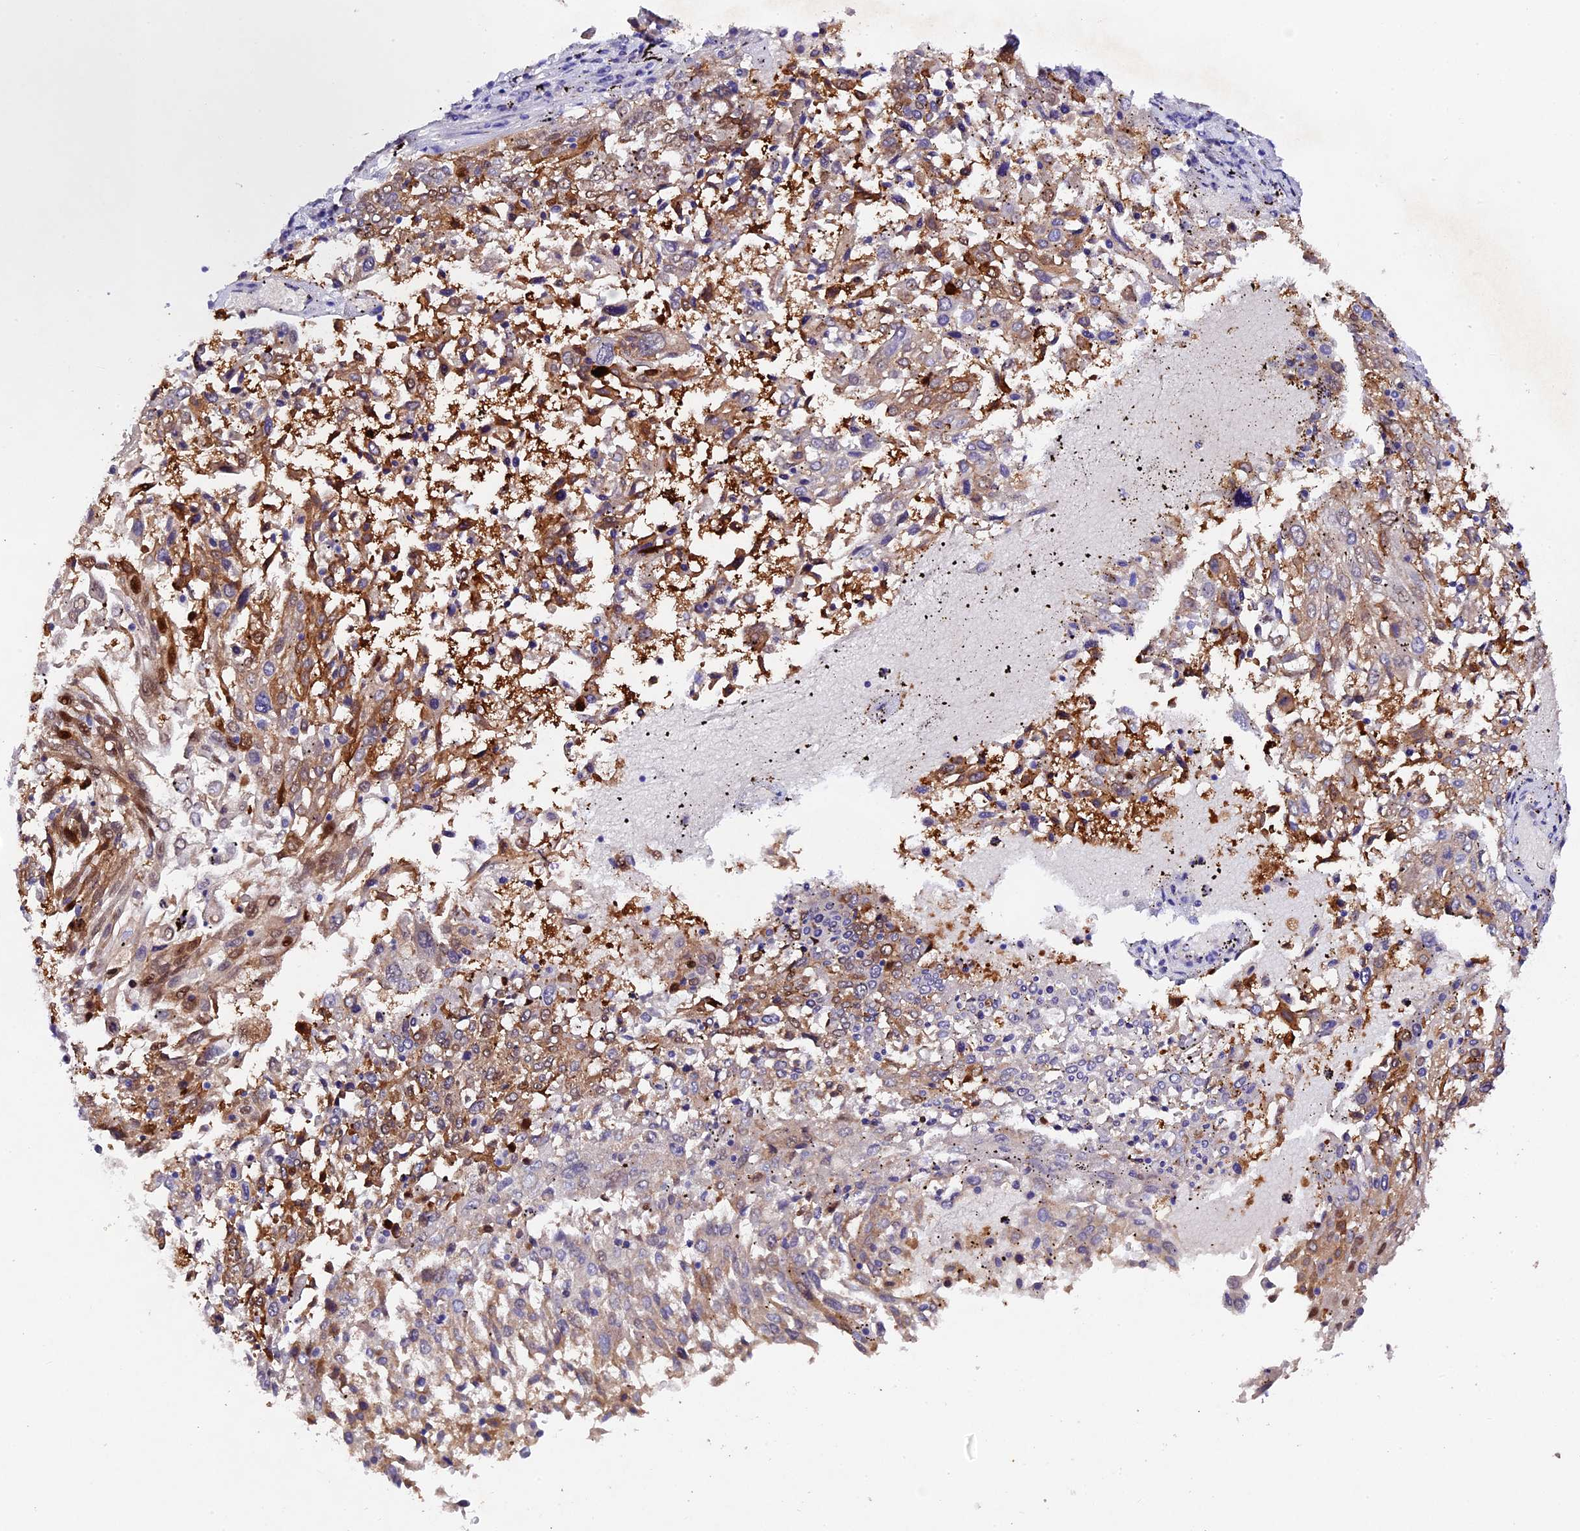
{"staining": {"intensity": "moderate", "quantity": "<25%", "location": "cytoplasmic/membranous,nuclear"}, "tissue": "lung cancer", "cell_type": "Tumor cells", "image_type": "cancer", "snomed": [{"axis": "morphology", "description": "Squamous cell carcinoma, NOS"}, {"axis": "topography", "description": "Lung"}], "caption": "Immunohistochemistry image of lung cancer (squamous cell carcinoma) stained for a protein (brown), which reveals low levels of moderate cytoplasmic/membranous and nuclear expression in approximately <25% of tumor cells.", "gene": "TGDS", "patient": {"sex": "male", "age": 65}}